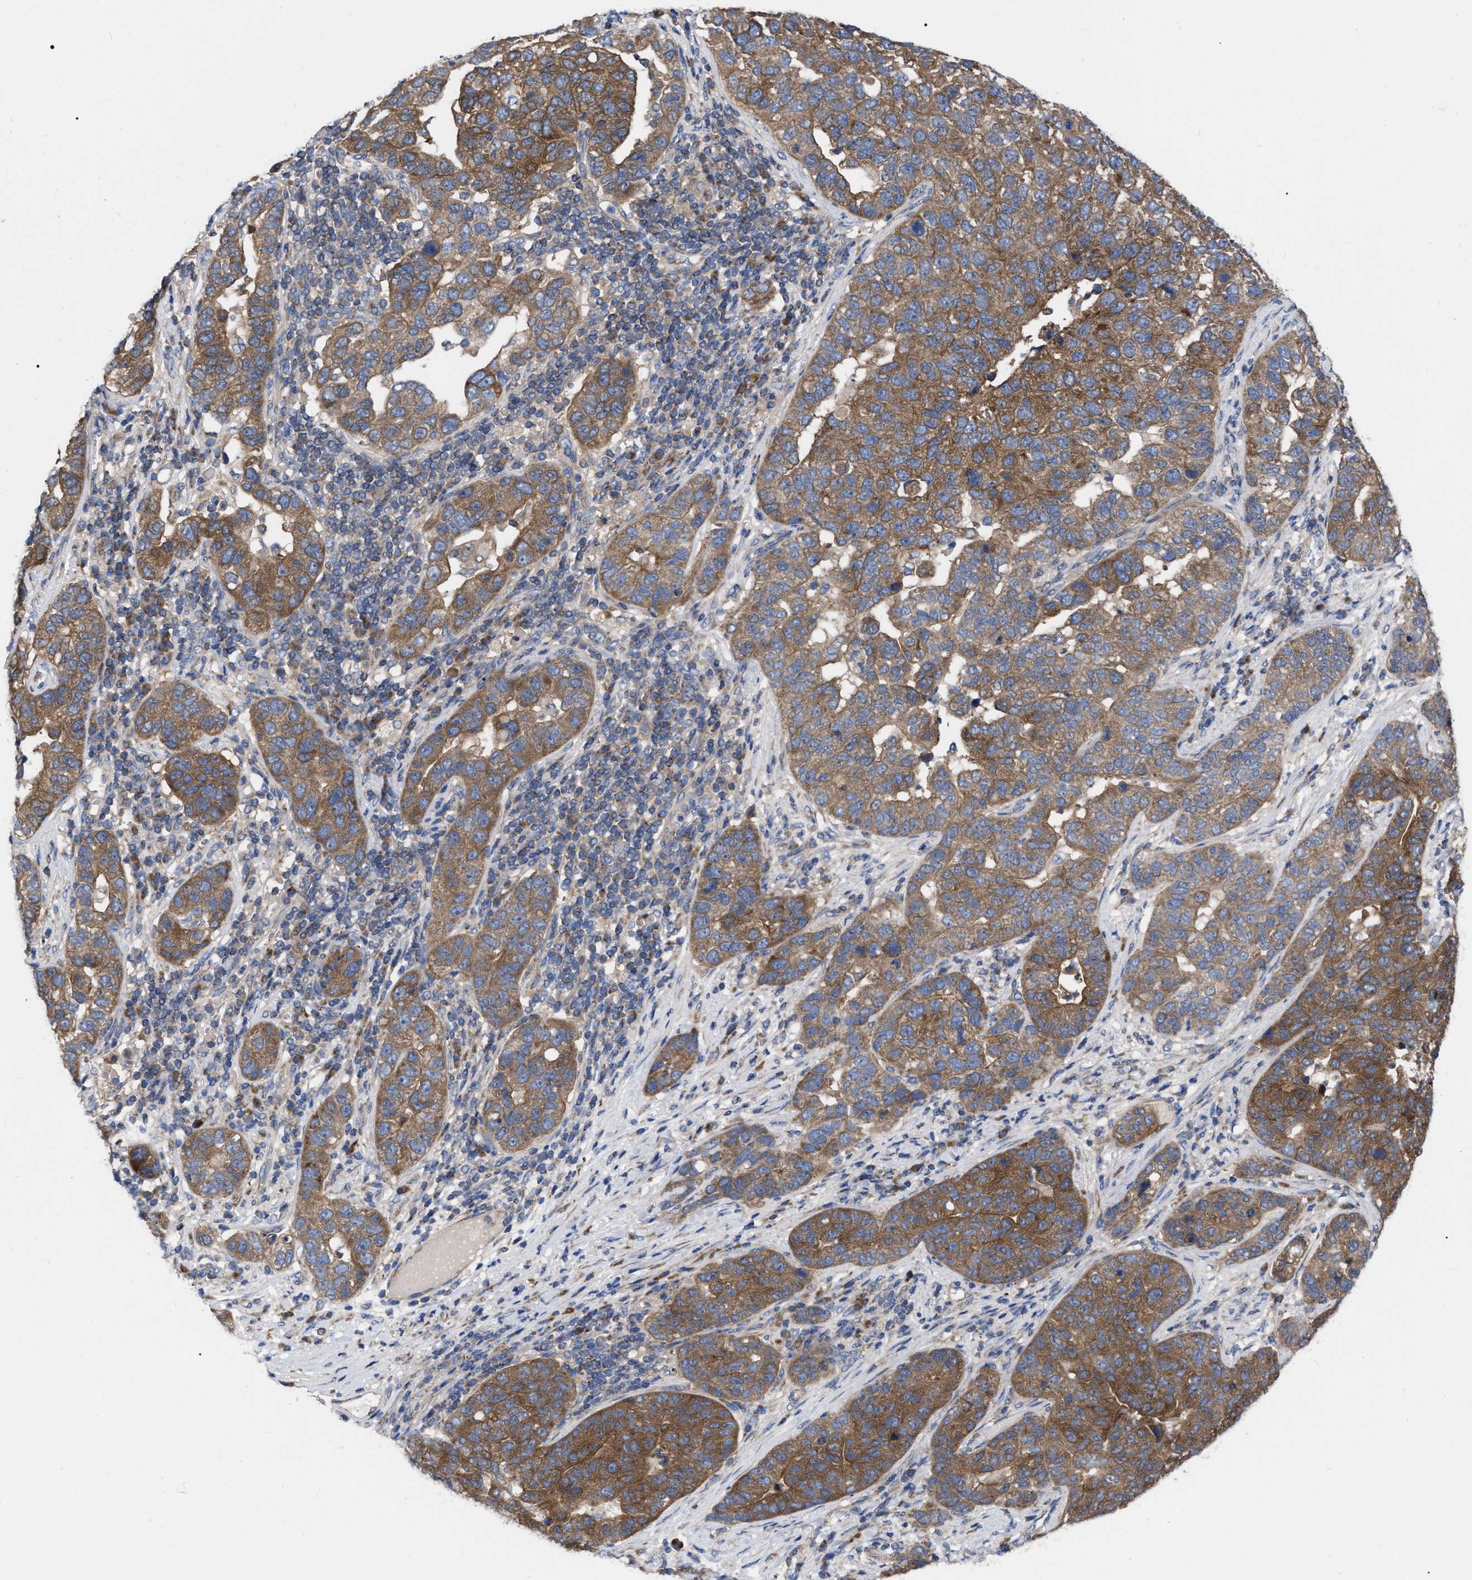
{"staining": {"intensity": "moderate", "quantity": ">75%", "location": "cytoplasmic/membranous"}, "tissue": "pancreatic cancer", "cell_type": "Tumor cells", "image_type": "cancer", "snomed": [{"axis": "morphology", "description": "Adenocarcinoma, NOS"}, {"axis": "topography", "description": "Pancreas"}], "caption": "Protein expression analysis of human adenocarcinoma (pancreatic) reveals moderate cytoplasmic/membranous positivity in about >75% of tumor cells.", "gene": "CDKN2C", "patient": {"sex": "female", "age": 61}}